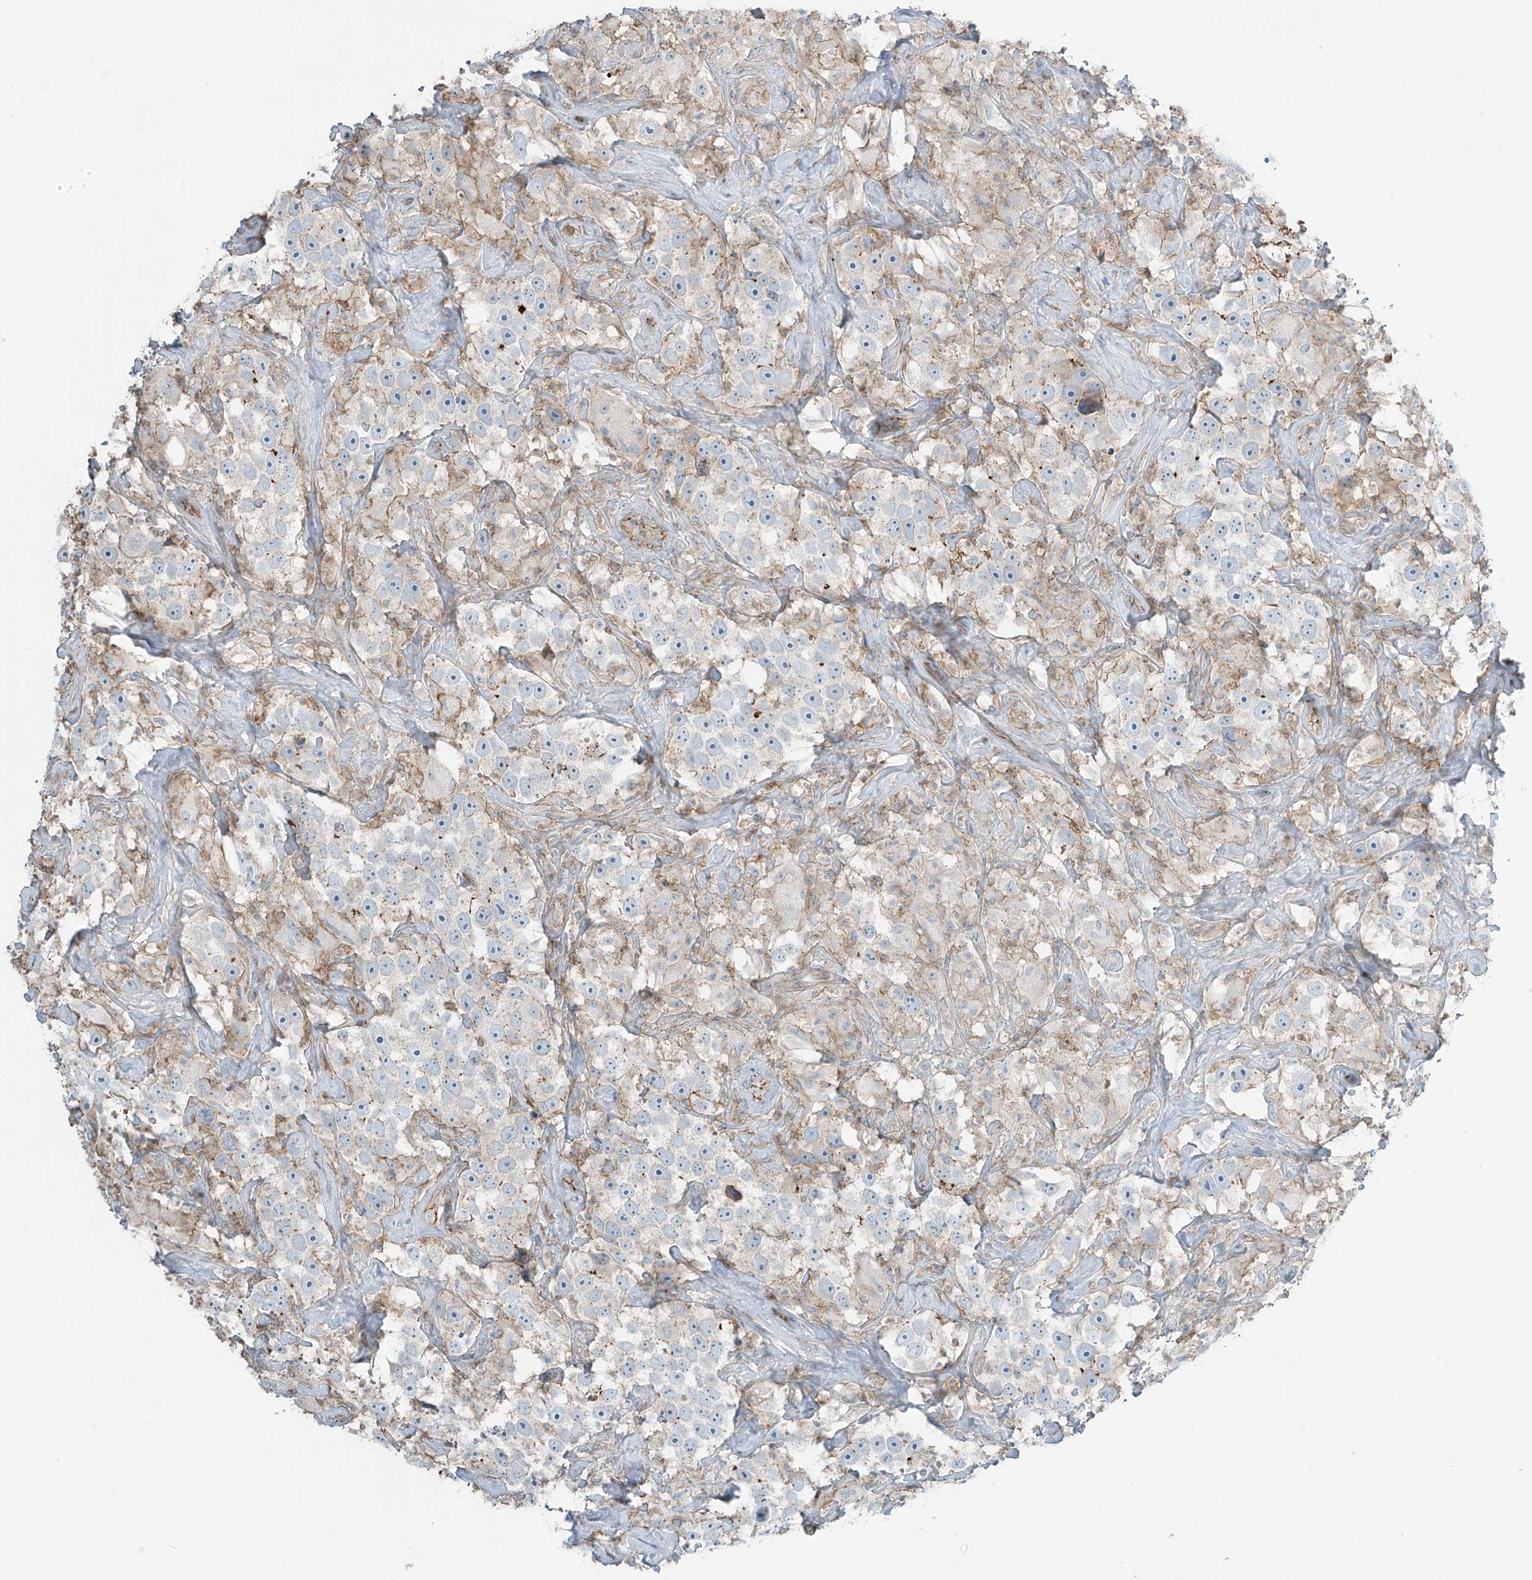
{"staining": {"intensity": "negative", "quantity": "none", "location": "none"}, "tissue": "testis cancer", "cell_type": "Tumor cells", "image_type": "cancer", "snomed": [{"axis": "morphology", "description": "Seminoma, NOS"}, {"axis": "topography", "description": "Testis"}], "caption": "Immunohistochemistry histopathology image of testis cancer (seminoma) stained for a protein (brown), which demonstrates no expression in tumor cells.", "gene": "SLC9A2", "patient": {"sex": "male", "age": 49}}